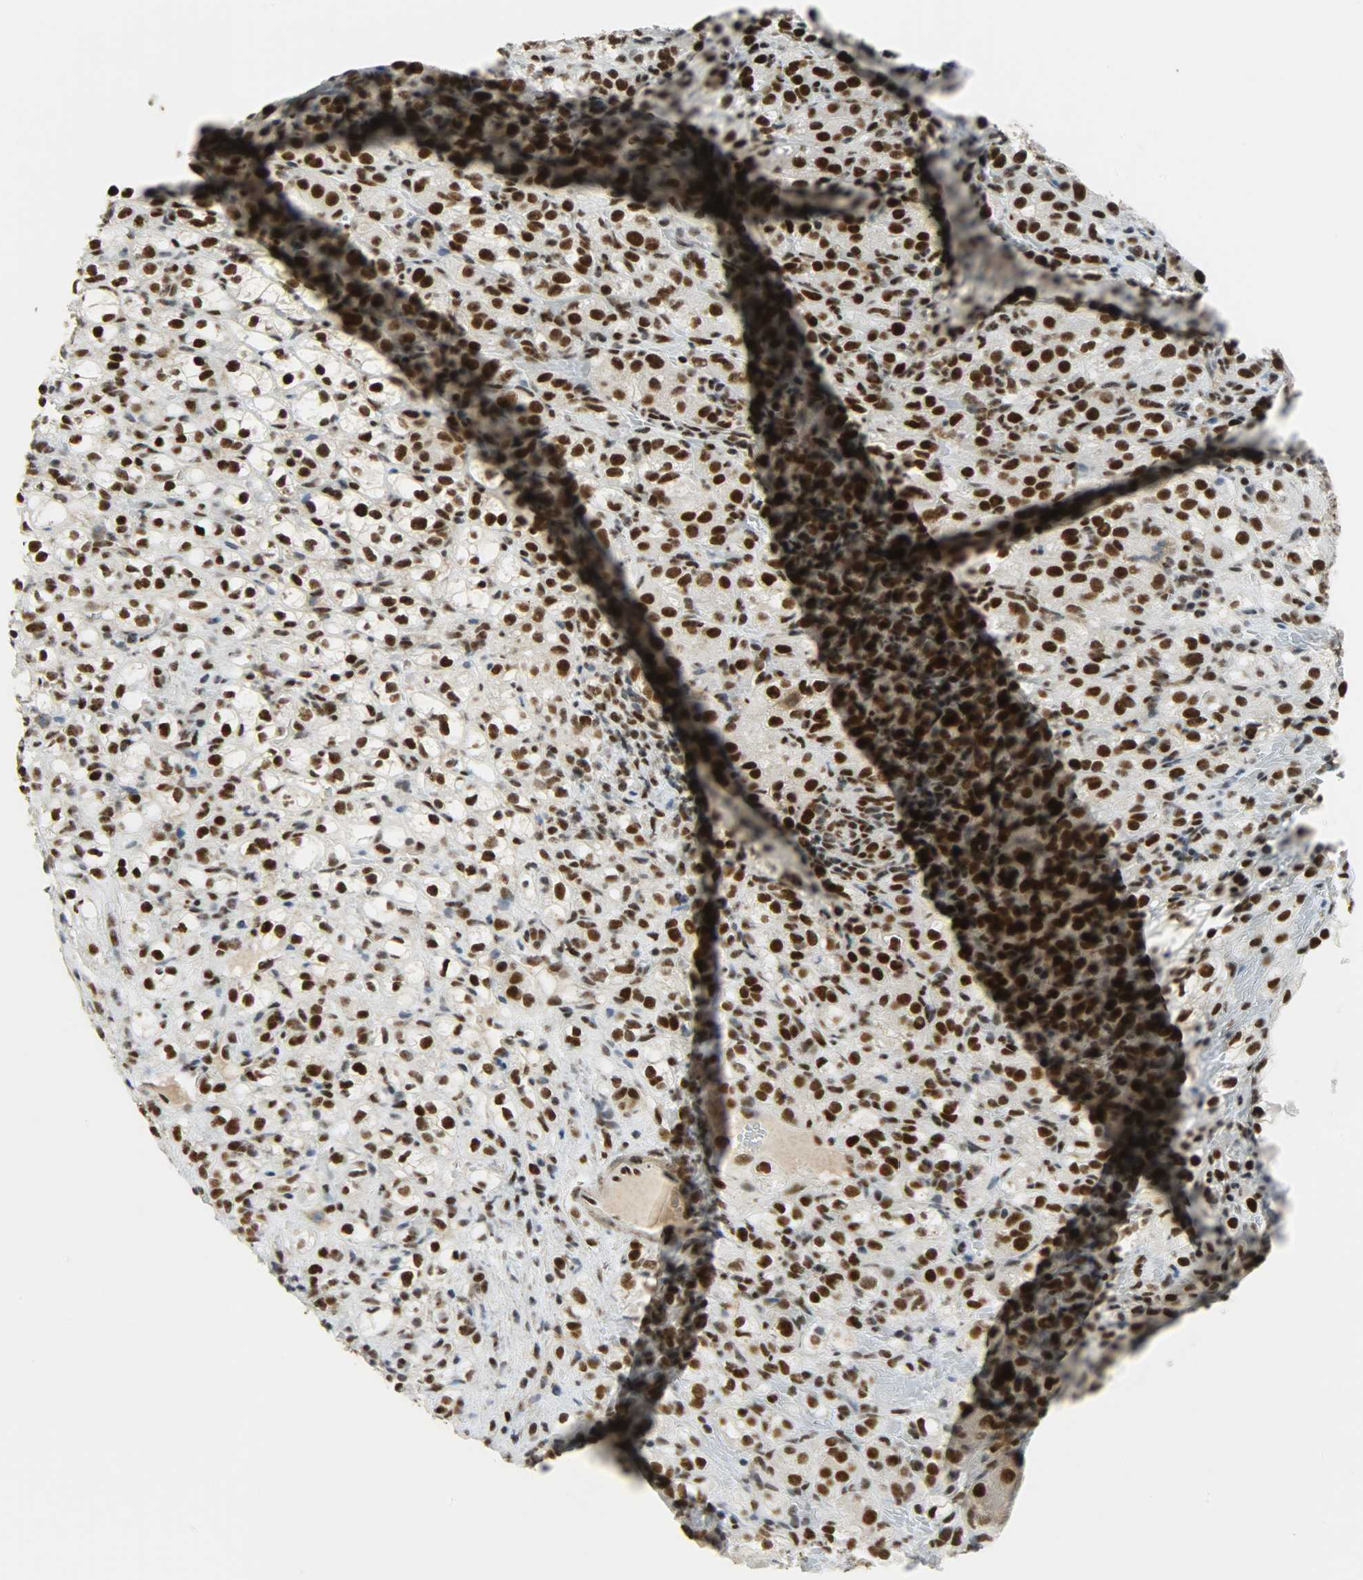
{"staining": {"intensity": "strong", "quantity": ">75%", "location": "nuclear"}, "tissue": "renal cancer", "cell_type": "Tumor cells", "image_type": "cancer", "snomed": [{"axis": "morphology", "description": "Normal tissue, NOS"}, {"axis": "morphology", "description": "Adenocarcinoma, NOS"}, {"axis": "topography", "description": "Kidney"}], "caption": "Immunohistochemical staining of adenocarcinoma (renal) demonstrates high levels of strong nuclear expression in about >75% of tumor cells.", "gene": "SSB", "patient": {"sex": "male", "age": 61}}